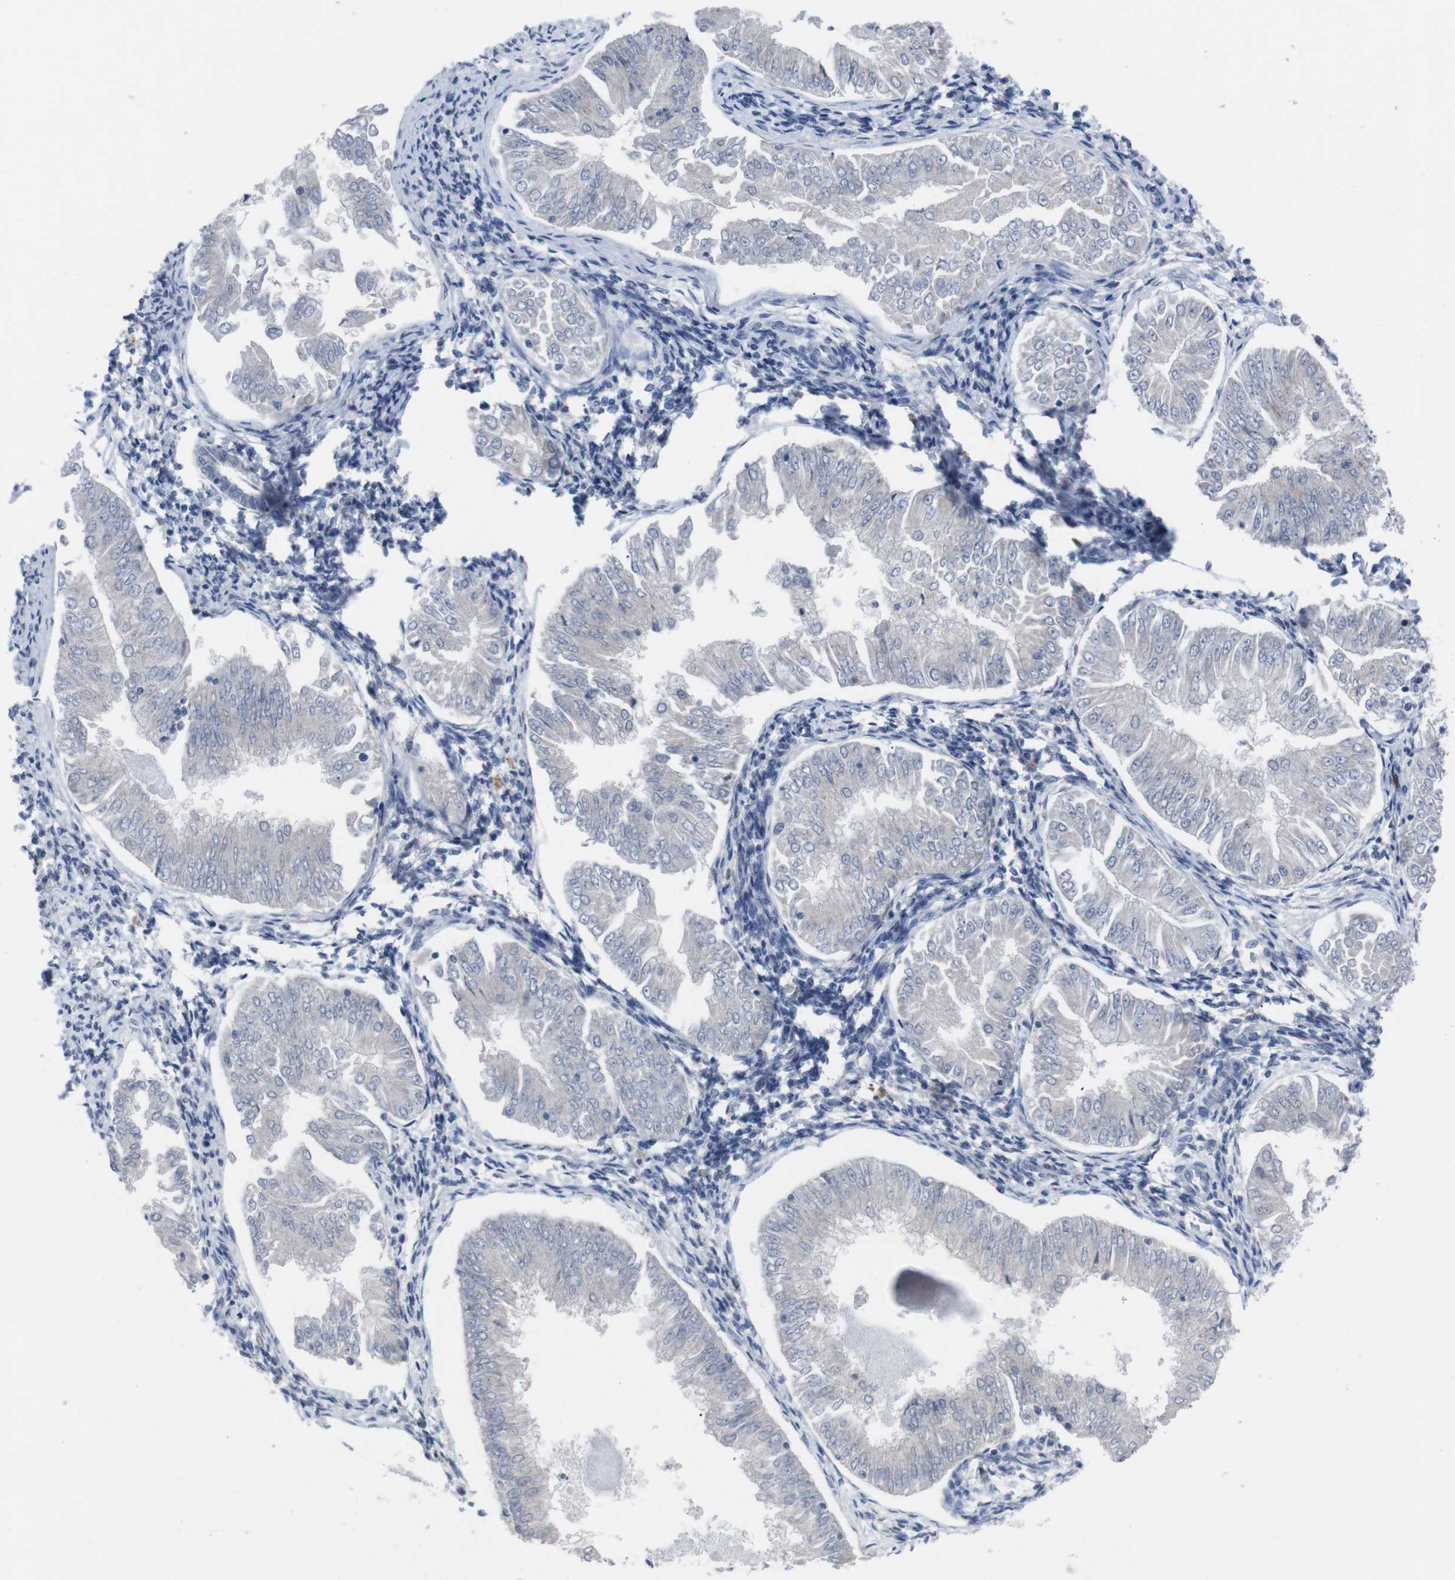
{"staining": {"intensity": "negative", "quantity": "none", "location": "none"}, "tissue": "endometrial cancer", "cell_type": "Tumor cells", "image_type": "cancer", "snomed": [{"axis": "morphology", "description": "Adenocarcinoma, NOS"}, {"axis": "topography", "description": "Endometrium"}], "caption": "A histopathology image of endometrial cancer (adenocarcinoma) stained for a protein shows no brown staining in tumor cells.", "gene": "IRF4", "patient": {"sex": "female", "age": 53}}